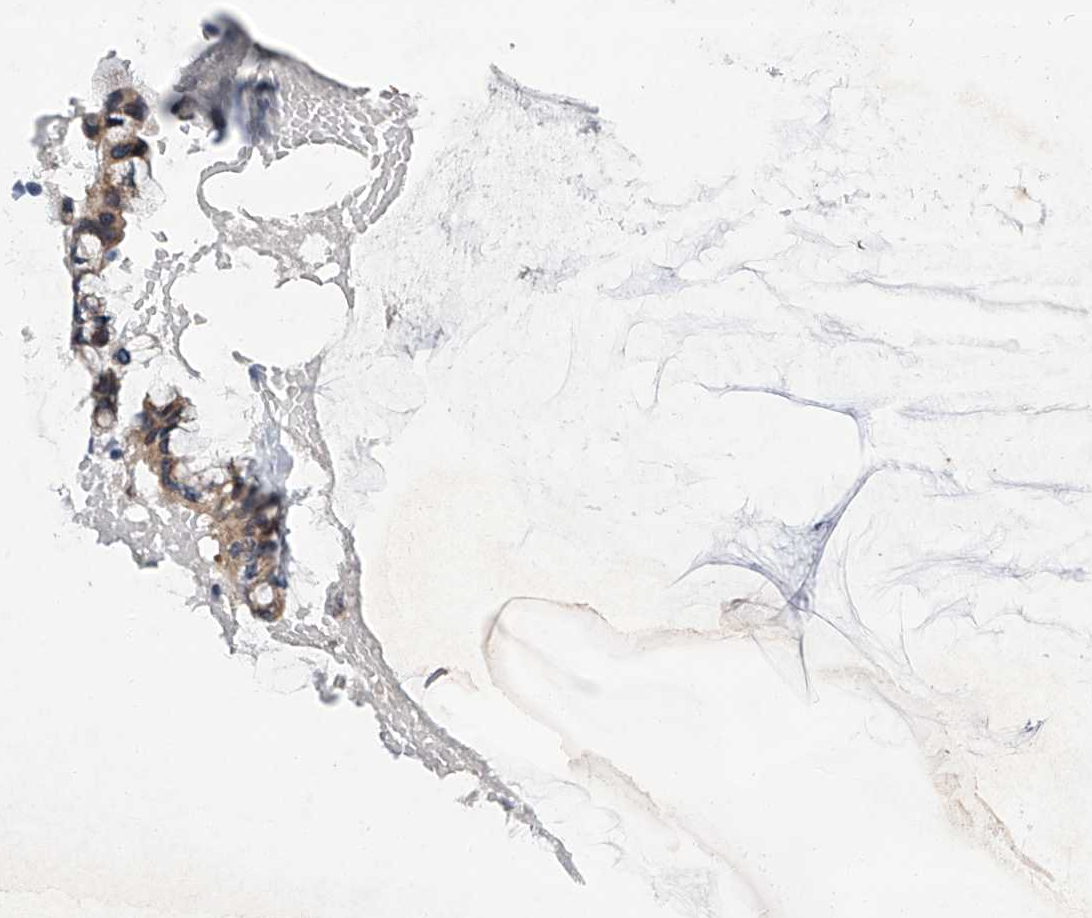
{"staining": {"intensity": "moderate", "quantity": ">75%", "location": "cytoplasmic/membranous"}, "tissue": "ovarian cancer", "cell_type": "Tumor cells", "image_type": "cancer", "snomed": [{"axis": "morphology", "description": "Cystadenocarcinoma, mucinous, NOS"}, {"axis": "topography", "description": "Ovary"}], "caption": "High-power microscopy captured an IHC histopathology image of ovarian cancer, revealing moderate cytoplasmic/membranous expression in approximately >75% of tumor cells.", "gene": "DLGAP2", "patient": {"sex": "female", "age": 39}}